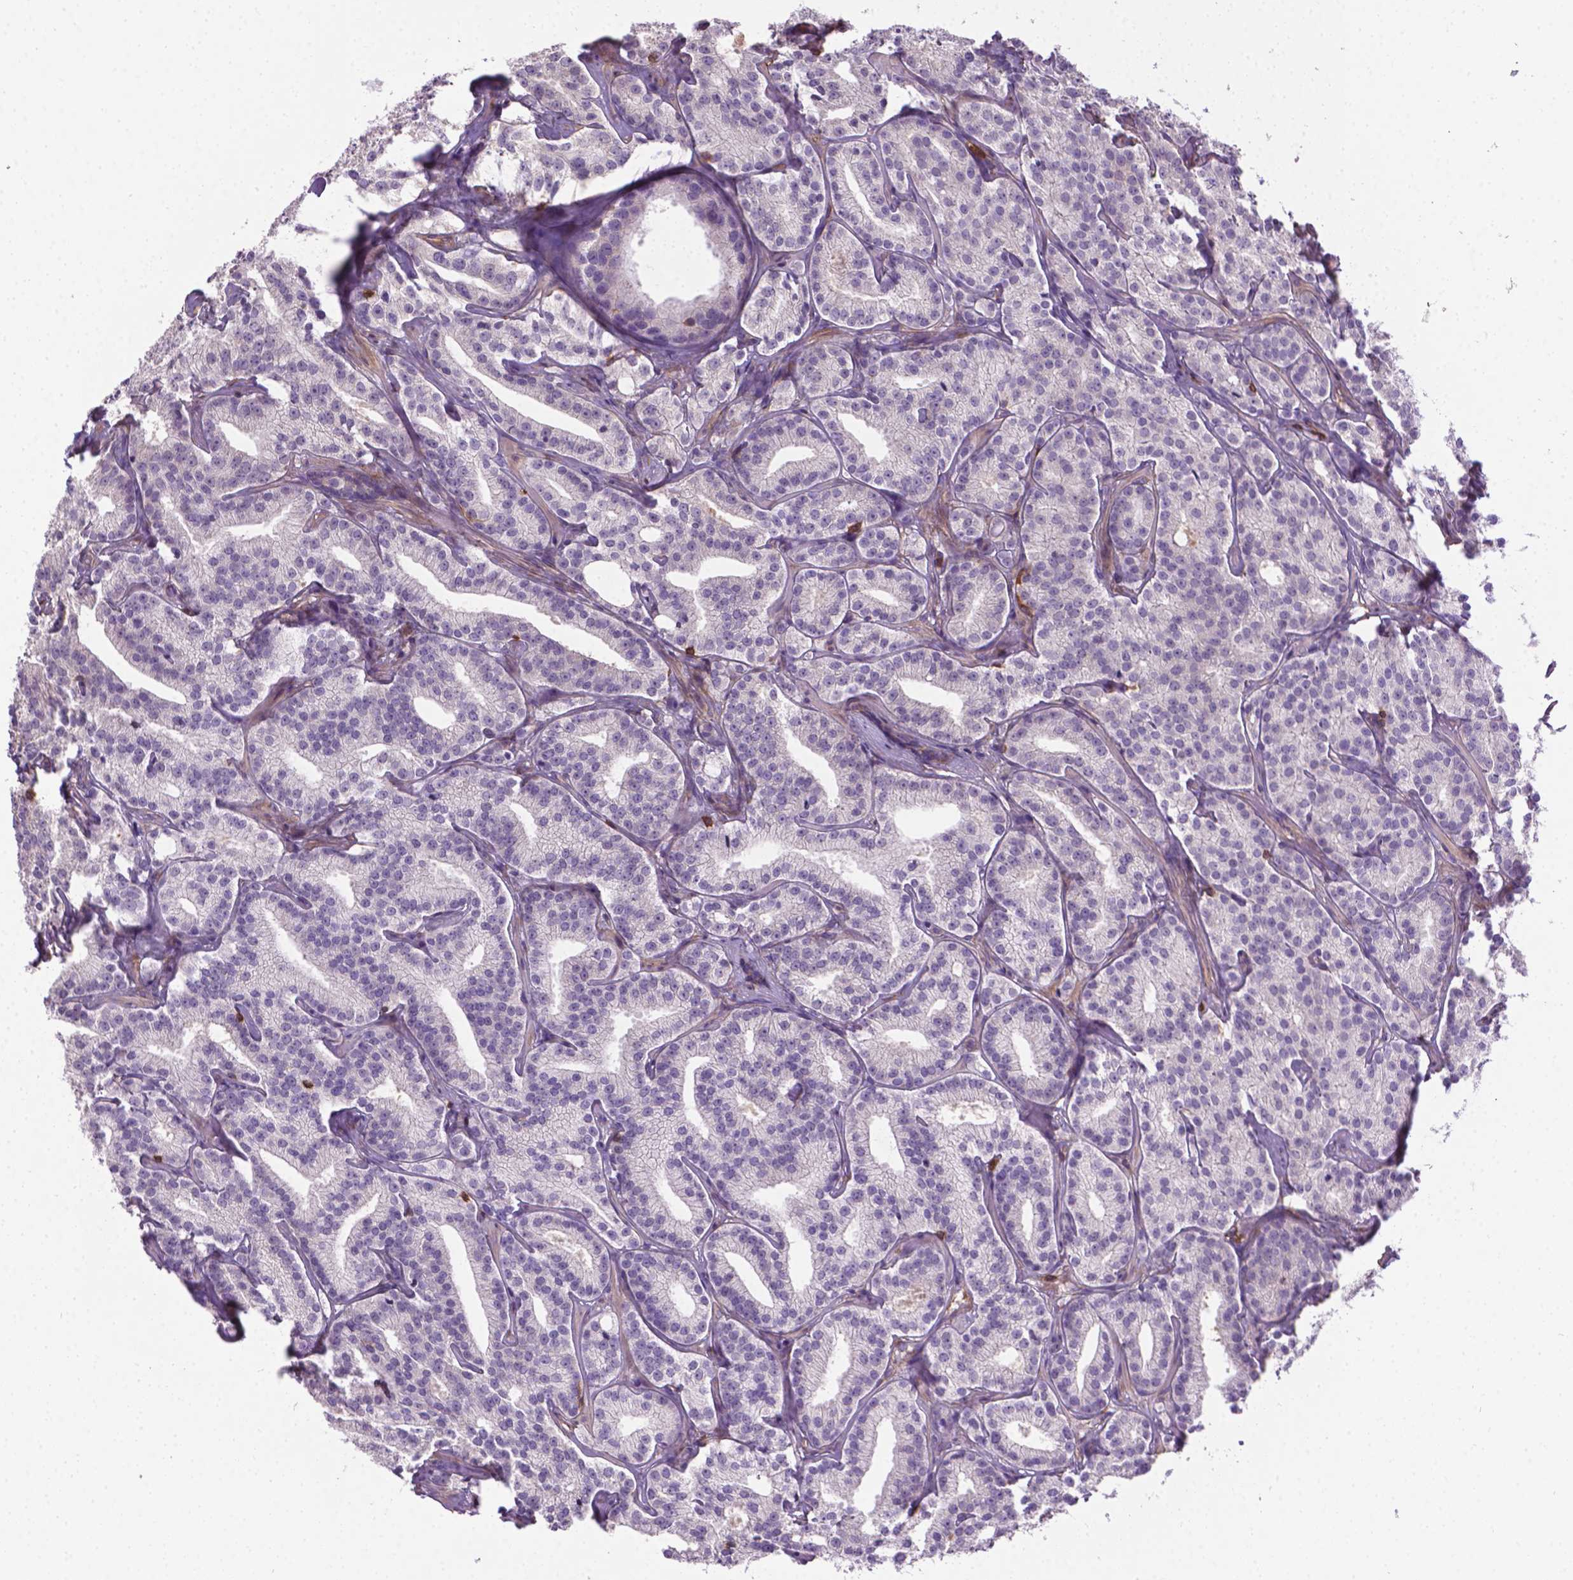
{"staining": {"intensity": "negative", "quantity": "none", "location": "none"}, "tissue": "prostate cancer", "cell_type": "Tumor cells", "image_type": "cancer", "snomed": [{"axis": "morphology", "description": "Adenocarcinoma, High grade"}, {"axis": "topography", "description": "Prostate"}], "caption": "This is a photomicrograph of IHC staining of prostate cancer, which shows no expression in tumor cells.", "gene": "ACAD10", "patient": {"sex": "male", "age": 75}}